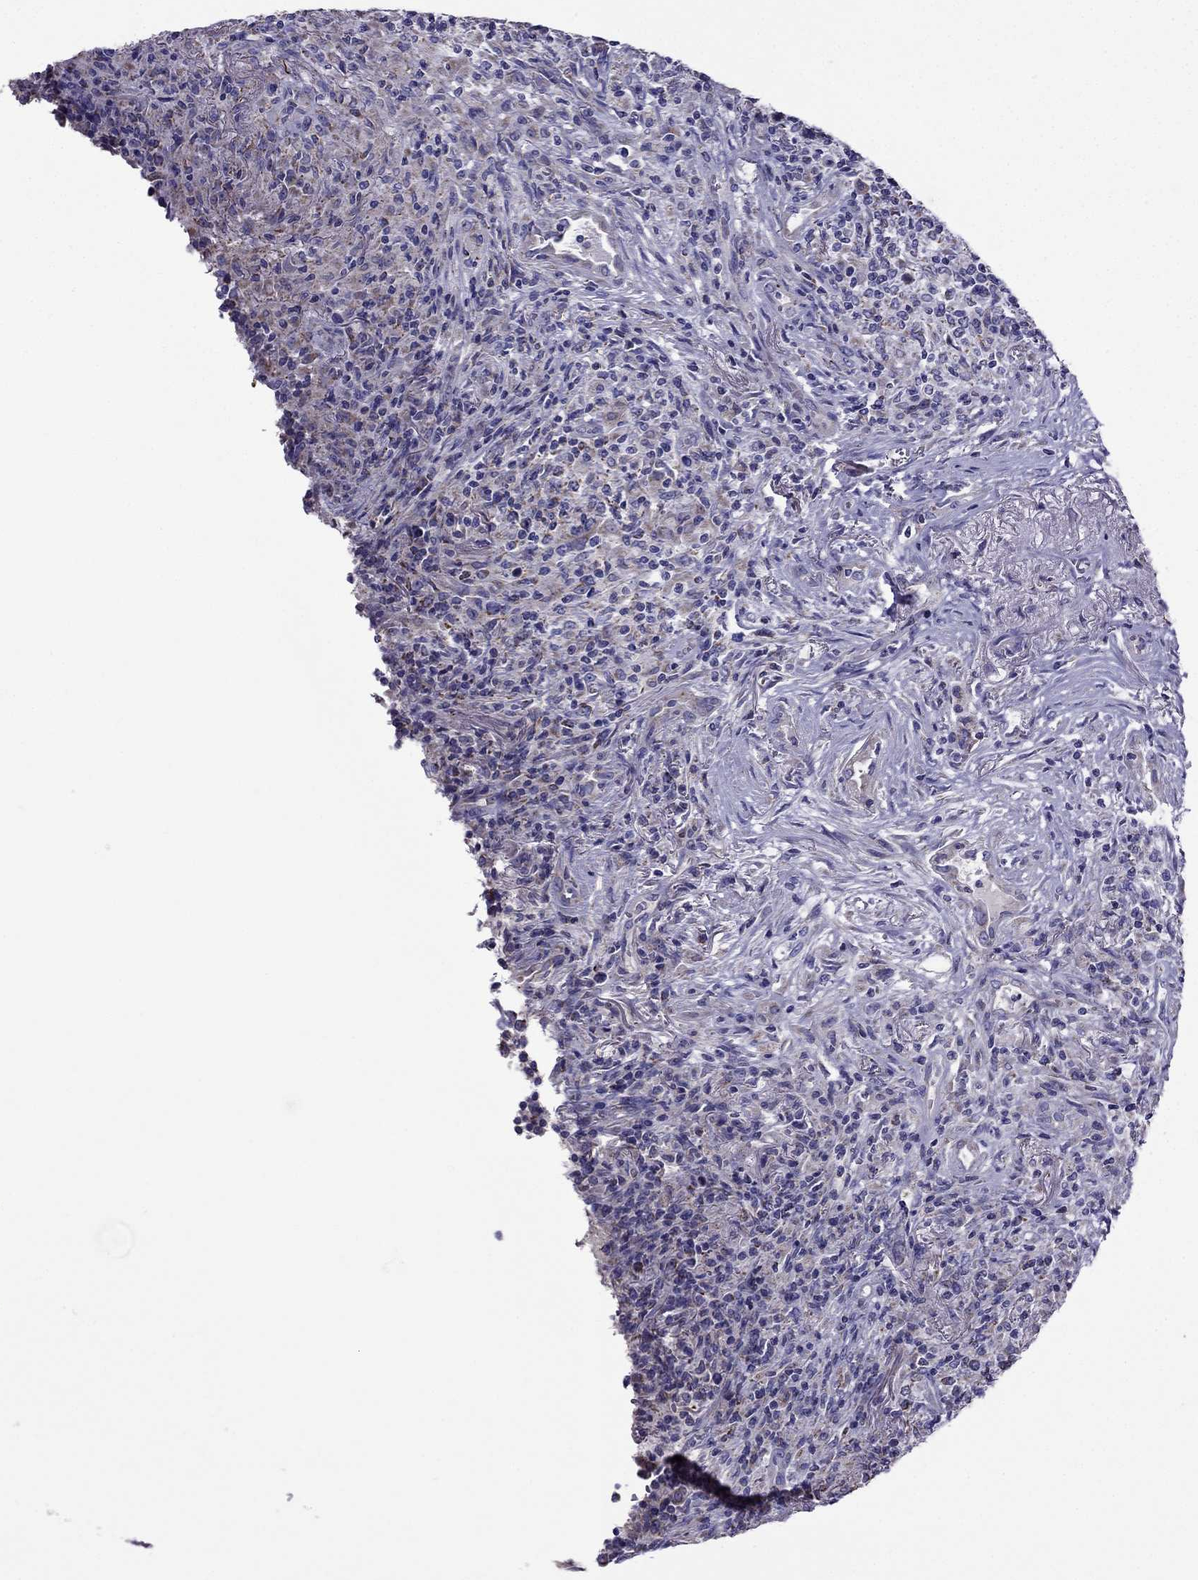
{"staining": {"intensity": "weak", "quantity": ">75%", "location": "cytoplasmic/membranous"}, "tissue": "lymphoma", "cell_type": "Tumor cells", "image_type": "cancer", "snomed": [{"axis": "morphology", "description": "Malignant lymphoma, non-Hodgkin's type, High grade"}, {"axis": "topography", "description": "Lung"}], "caption": "Protein expression analysis of human lymphoma reveals weak cytoplasmic/membranous staining in approximately >75% of tumor cells. (brown staining indicates protein expression, while blue staining denotes nuclei).", "gene": "DSC1", "patient": {"sex": "male", "age": 79}}